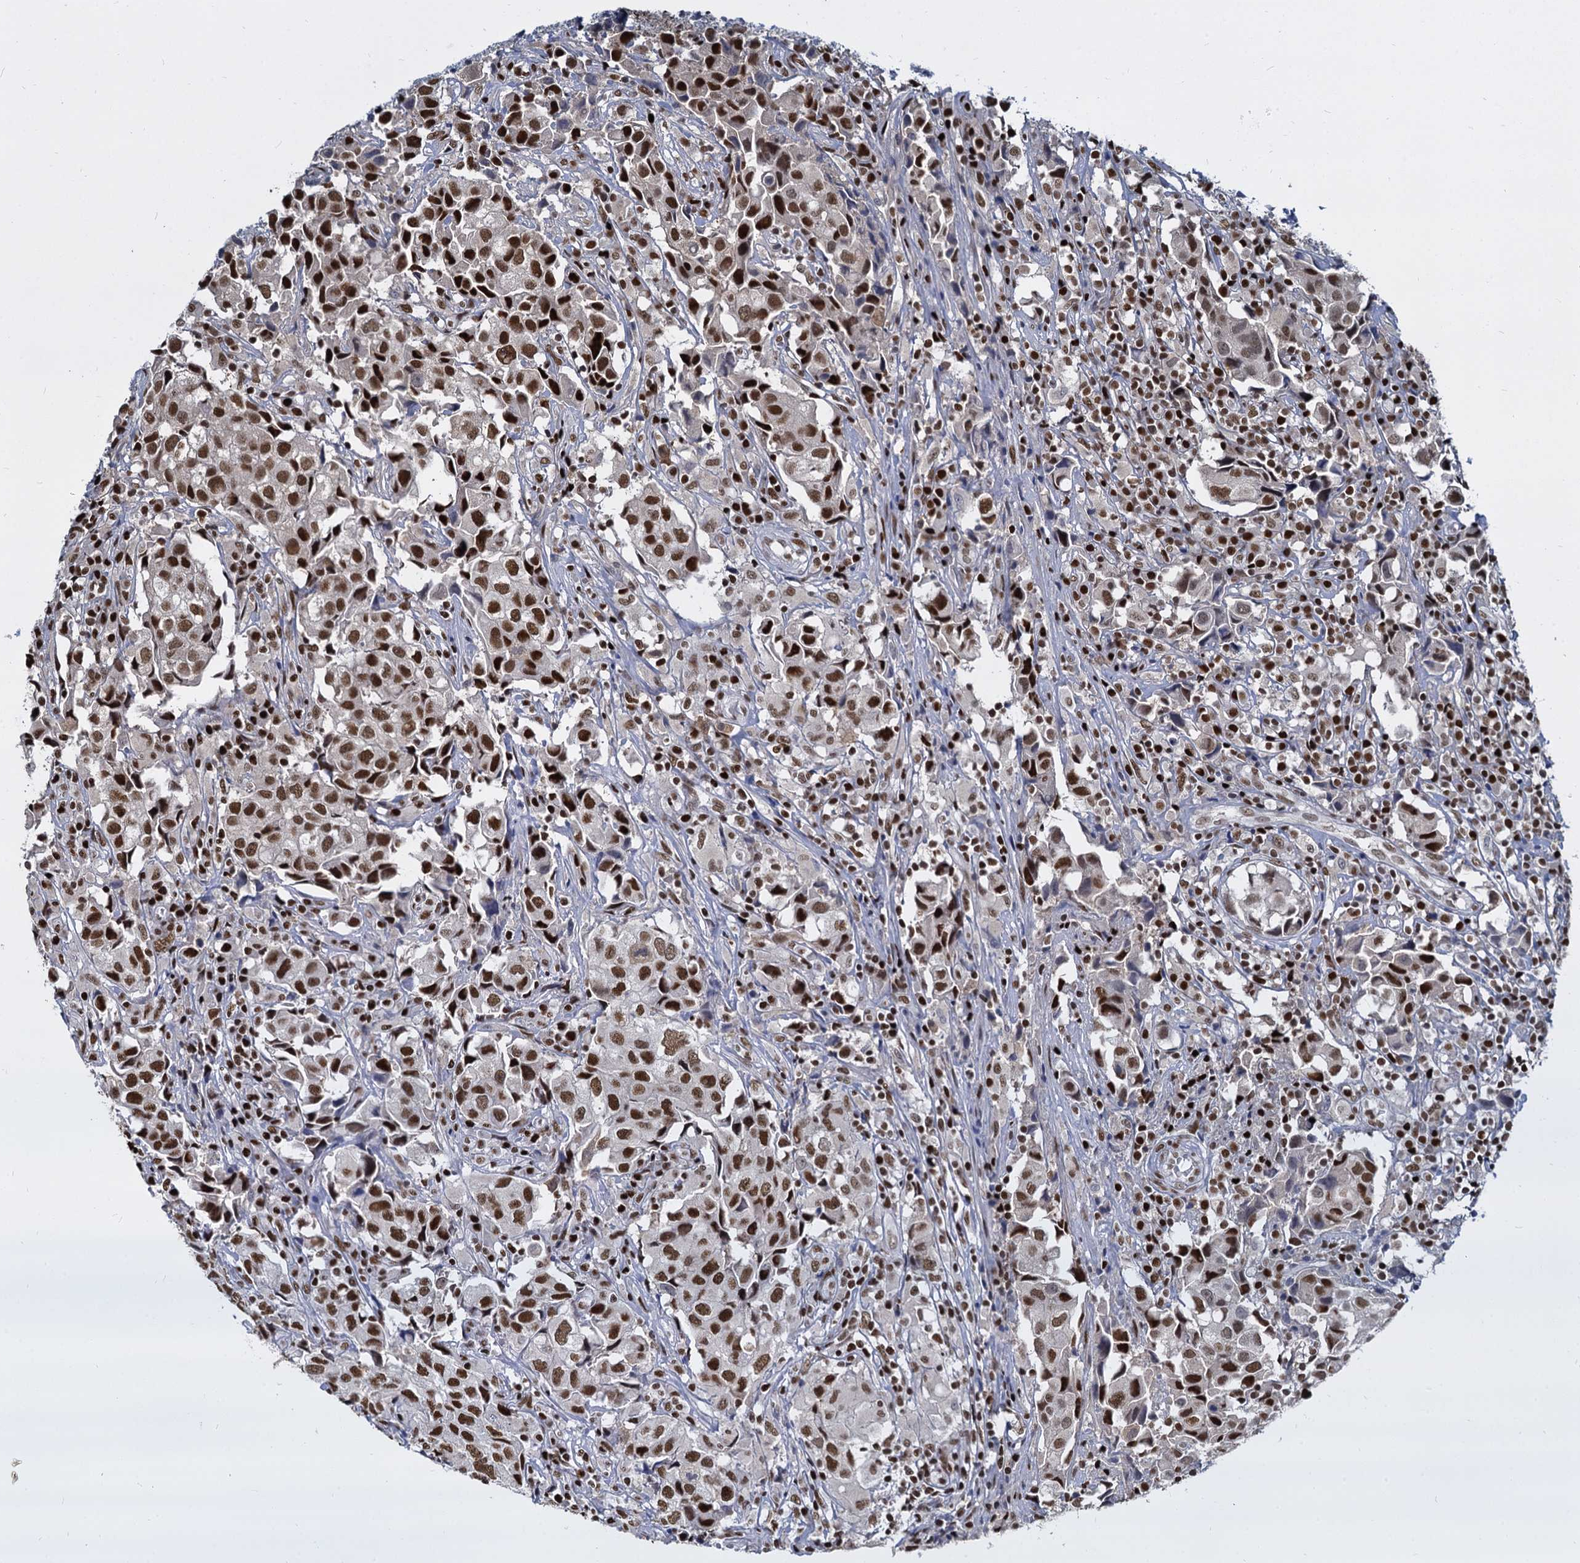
{"staining": {"intensity": "strong", "quantity": ">75%", "location": "nuclear"}, "tissue": "urothelial cancer", "cell_type": "Tumor cells", "image_type": "cancer", "snomed": [{"axis": "morphology", "description": "Urothelial carcinoma, High grade"}, {"axis": "topography", "description": "Urinary bladder"}], "caption": "Immunohistochemistry (IHC) (DAB) staining of urothelial cancer exhibits strong nuclear protein staining in about >75% of tumor cells. The staining is performed using DAB (3,3'-diaminobenzidine) brown chromogen to label protein expression. The nuclei are counter-stained blue using hematoxylin.", "gene": "DCPS", "patient": {"sex": "female", "age": 75}}